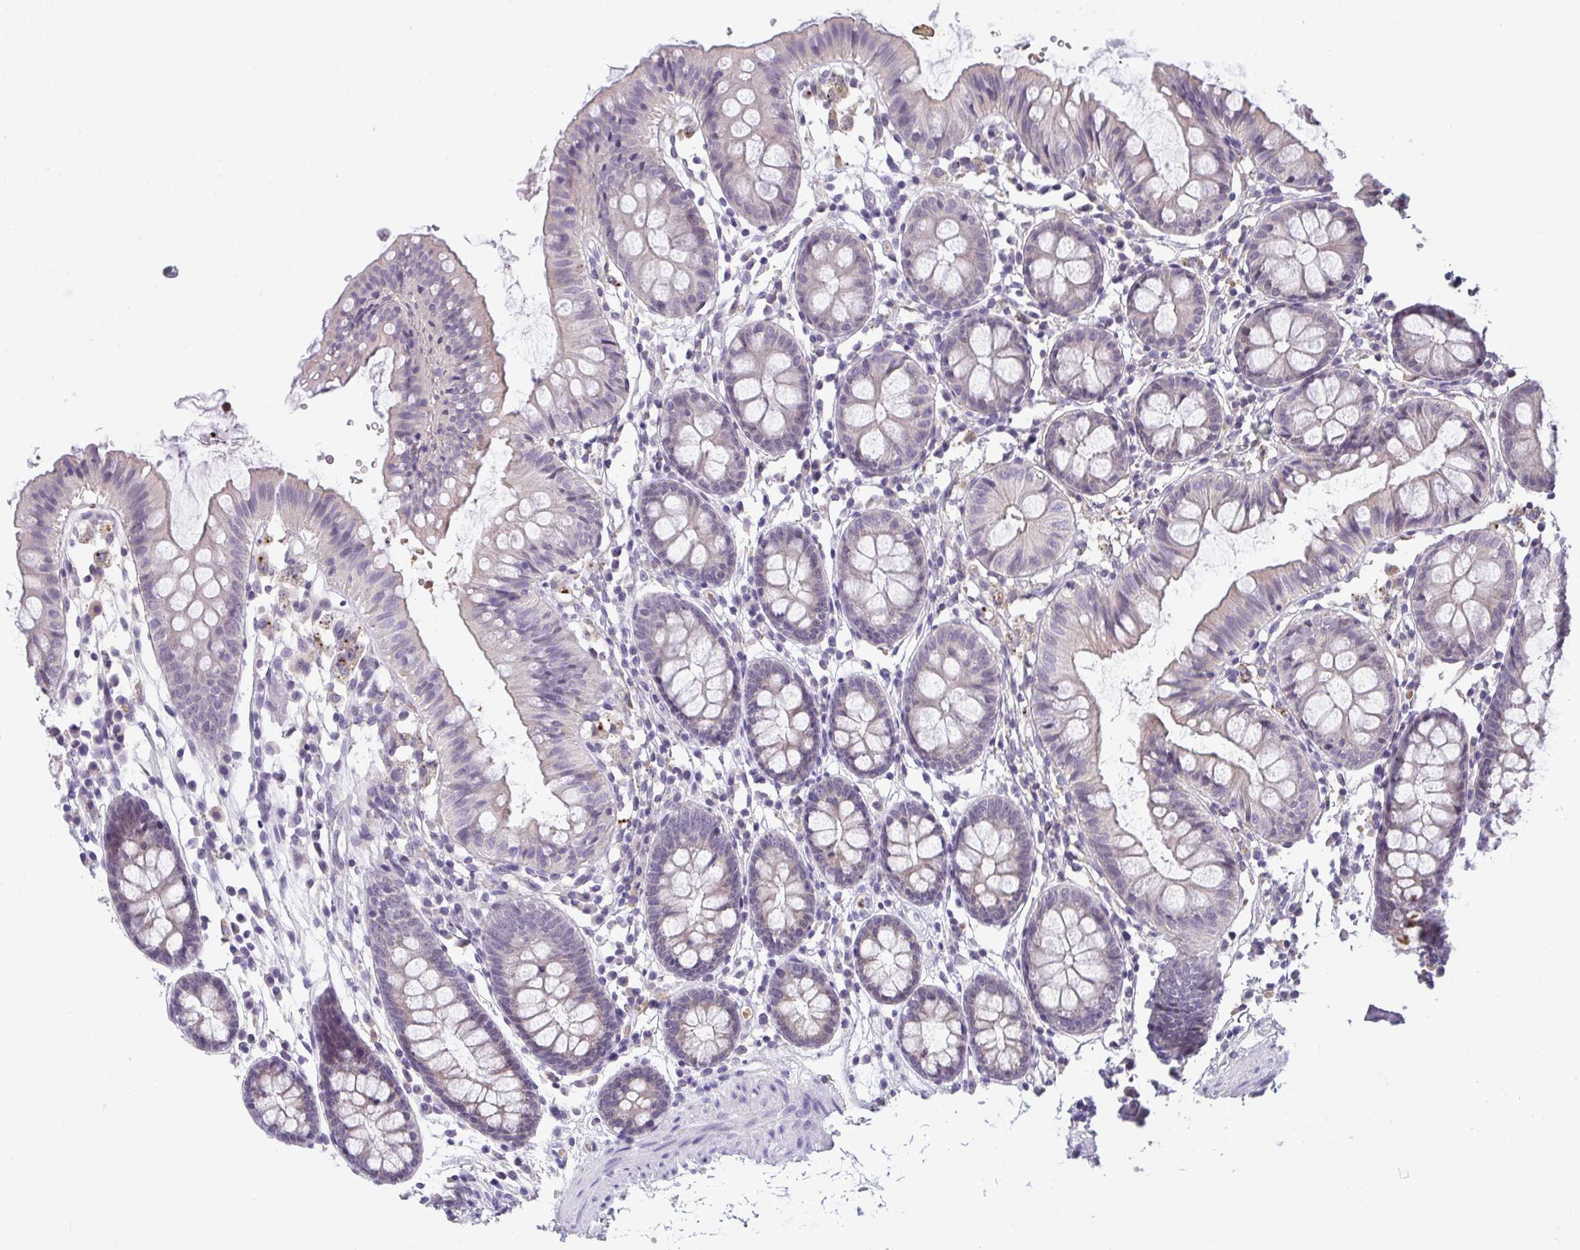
{"staining": {"intensity": "negative", "quantity": "none", "location": "none"}, "tissue": "colon", "cell_type": "Endothelial cells", "image_type": "normal", "snomed": [{"axis": "morphology", "description": "Normal tissue, NOS"}, {"axis": "topography", "description": "Colon"}], "caption": "This is a histopathology image of immunohistochemistry (IHC) staining of benign colon, which shows no positivity in endothelial cells. Nuclei are stained in blue.", "gene": "RIOK1", "patient": {"sex": "female", "age": 84}}